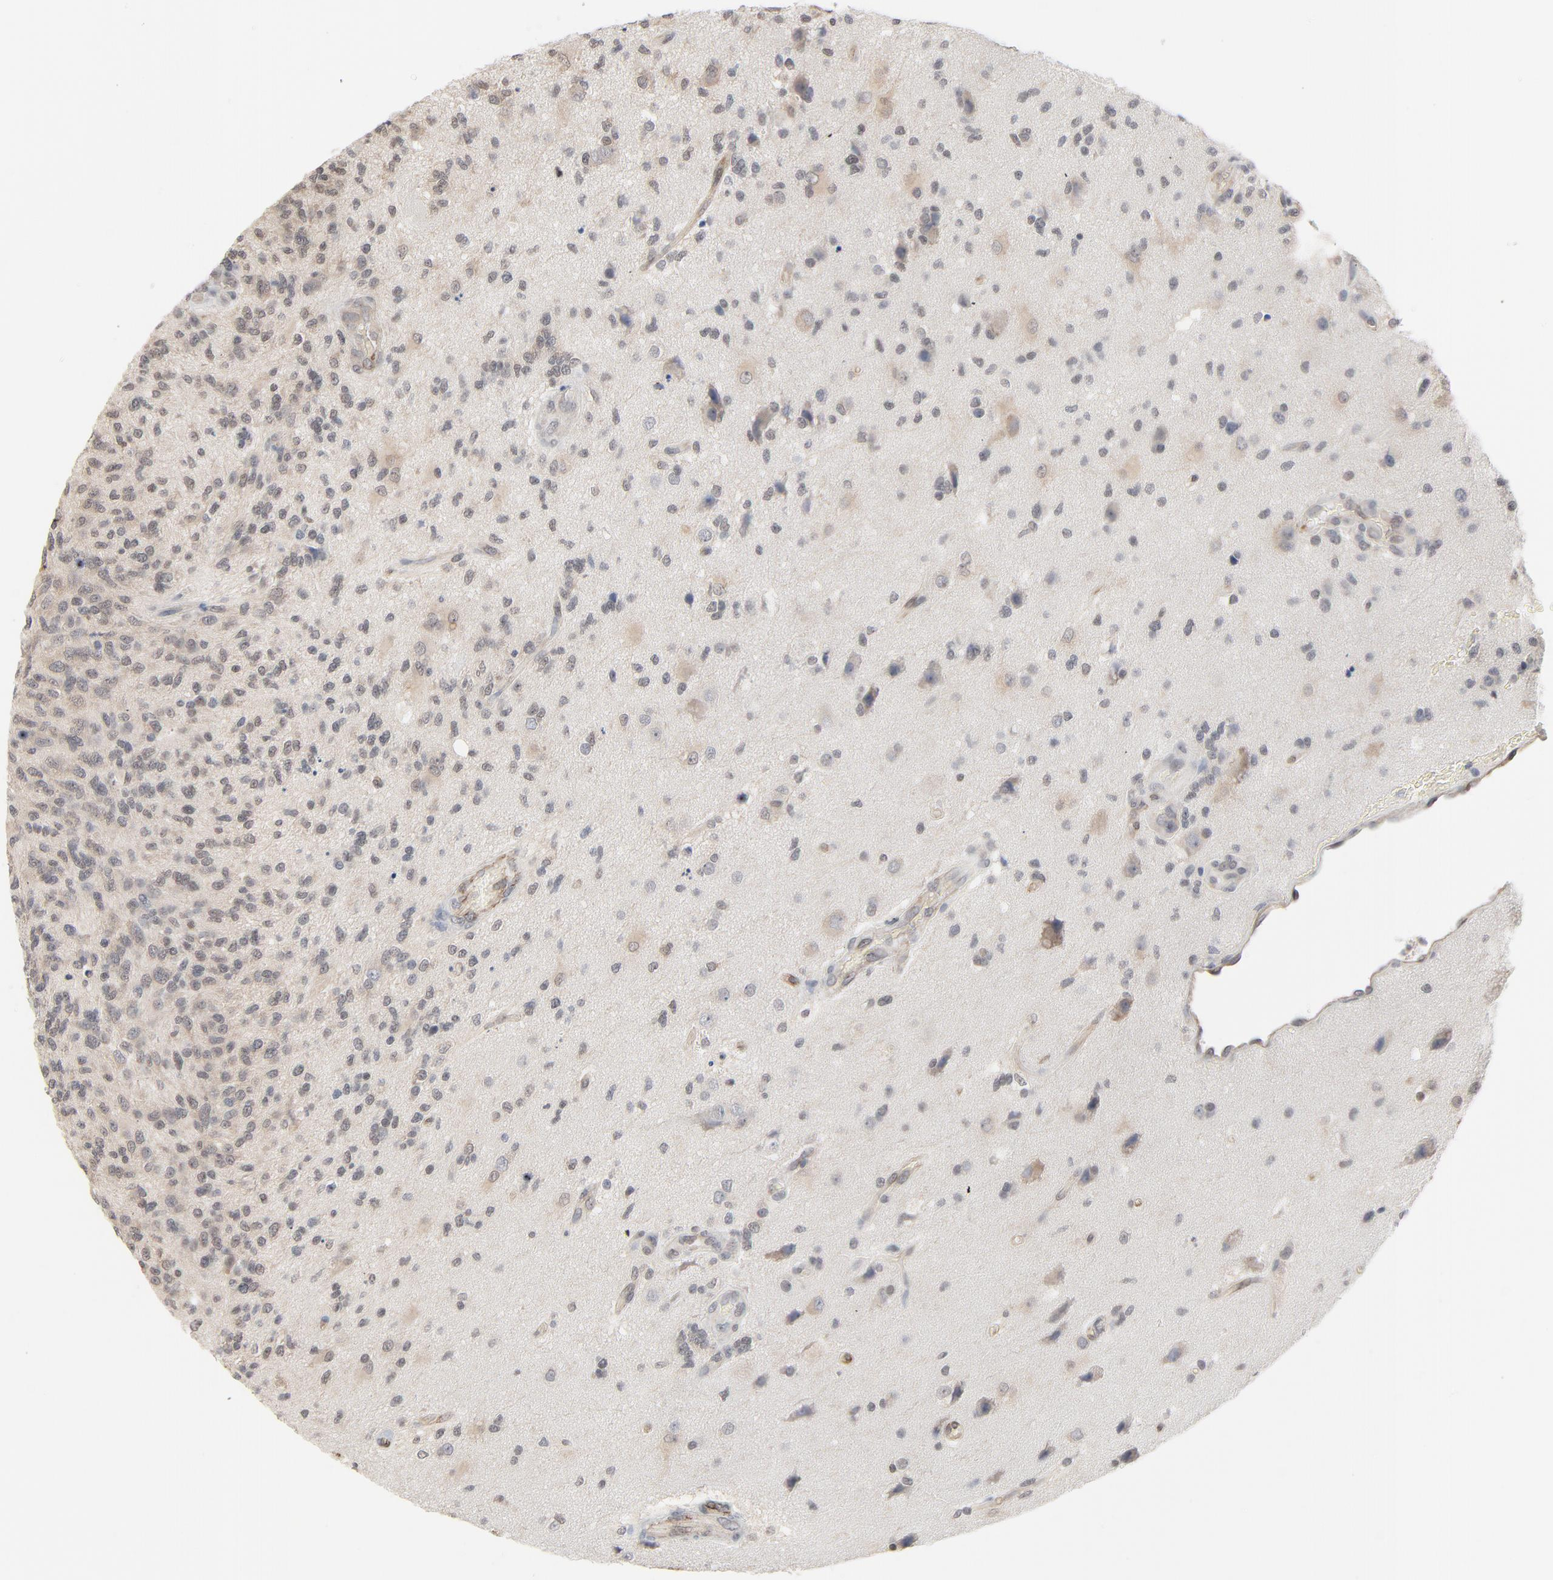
{"staining": {"intensity": "negative", "quantity": "none", "location": "none"}, "tissue": "glioma", "cell_type": "Tumor cells", "image_type": "cancer", "snomed": [{"axis": "morphology", "description": "Normal tissue, NOS"}, {"axis": "morphology", "description": "Glioma, malignant, High grade"}, {"axis": "topography", "description": "Cerebral cortex"}], "caption": "Micrograph shows no protein expression in tumor cells of malignant high-grade glioma tissue. The staining was performed using DAB (3,3'-diaminobenzidine) to visualize the protein expression in brown, while the nuclei were stained in blue with hematoxylin (Magnification: 20x).", "gene": "ITPR3", "patient": {"sex": "male", "age": 75}}